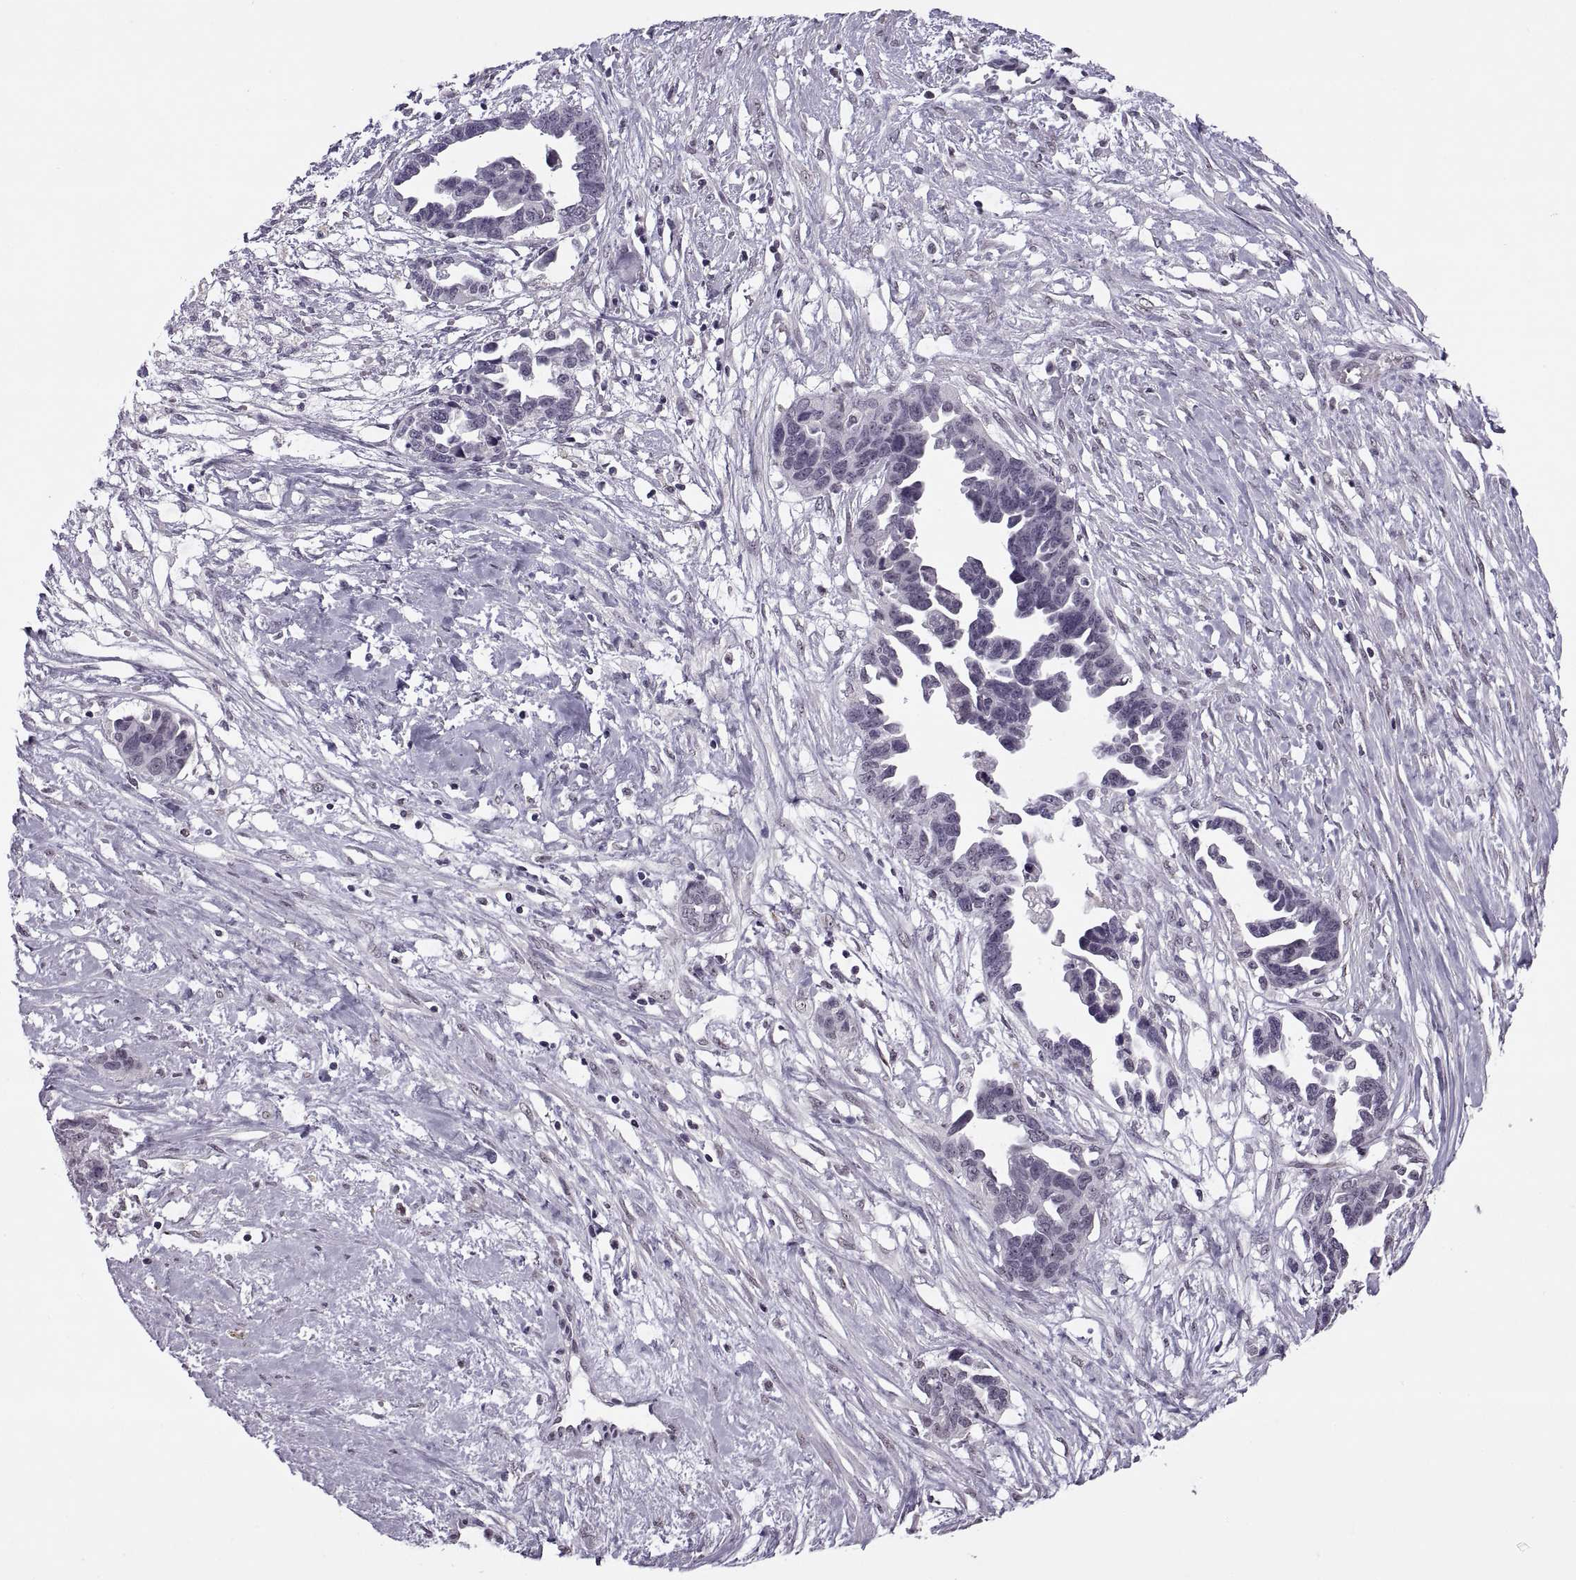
{"staining": {"intensity": "negative", "quantity": "none", "location": "none"}, "tissue": "ovarian cancer", "cell_type": "Tumor cells", "image_type": "cancer", "snomed": [{"axis": "morphology", "description": "Cystadenocarcinoma, serous, NOS"}, {"axis": "topography", "description": "Ovary"}], "caption": "There is no significant positivity in tumor cells of ovarian cancer.", "gene": "OTP", "patient": {"sex": "female", "age": 69}}